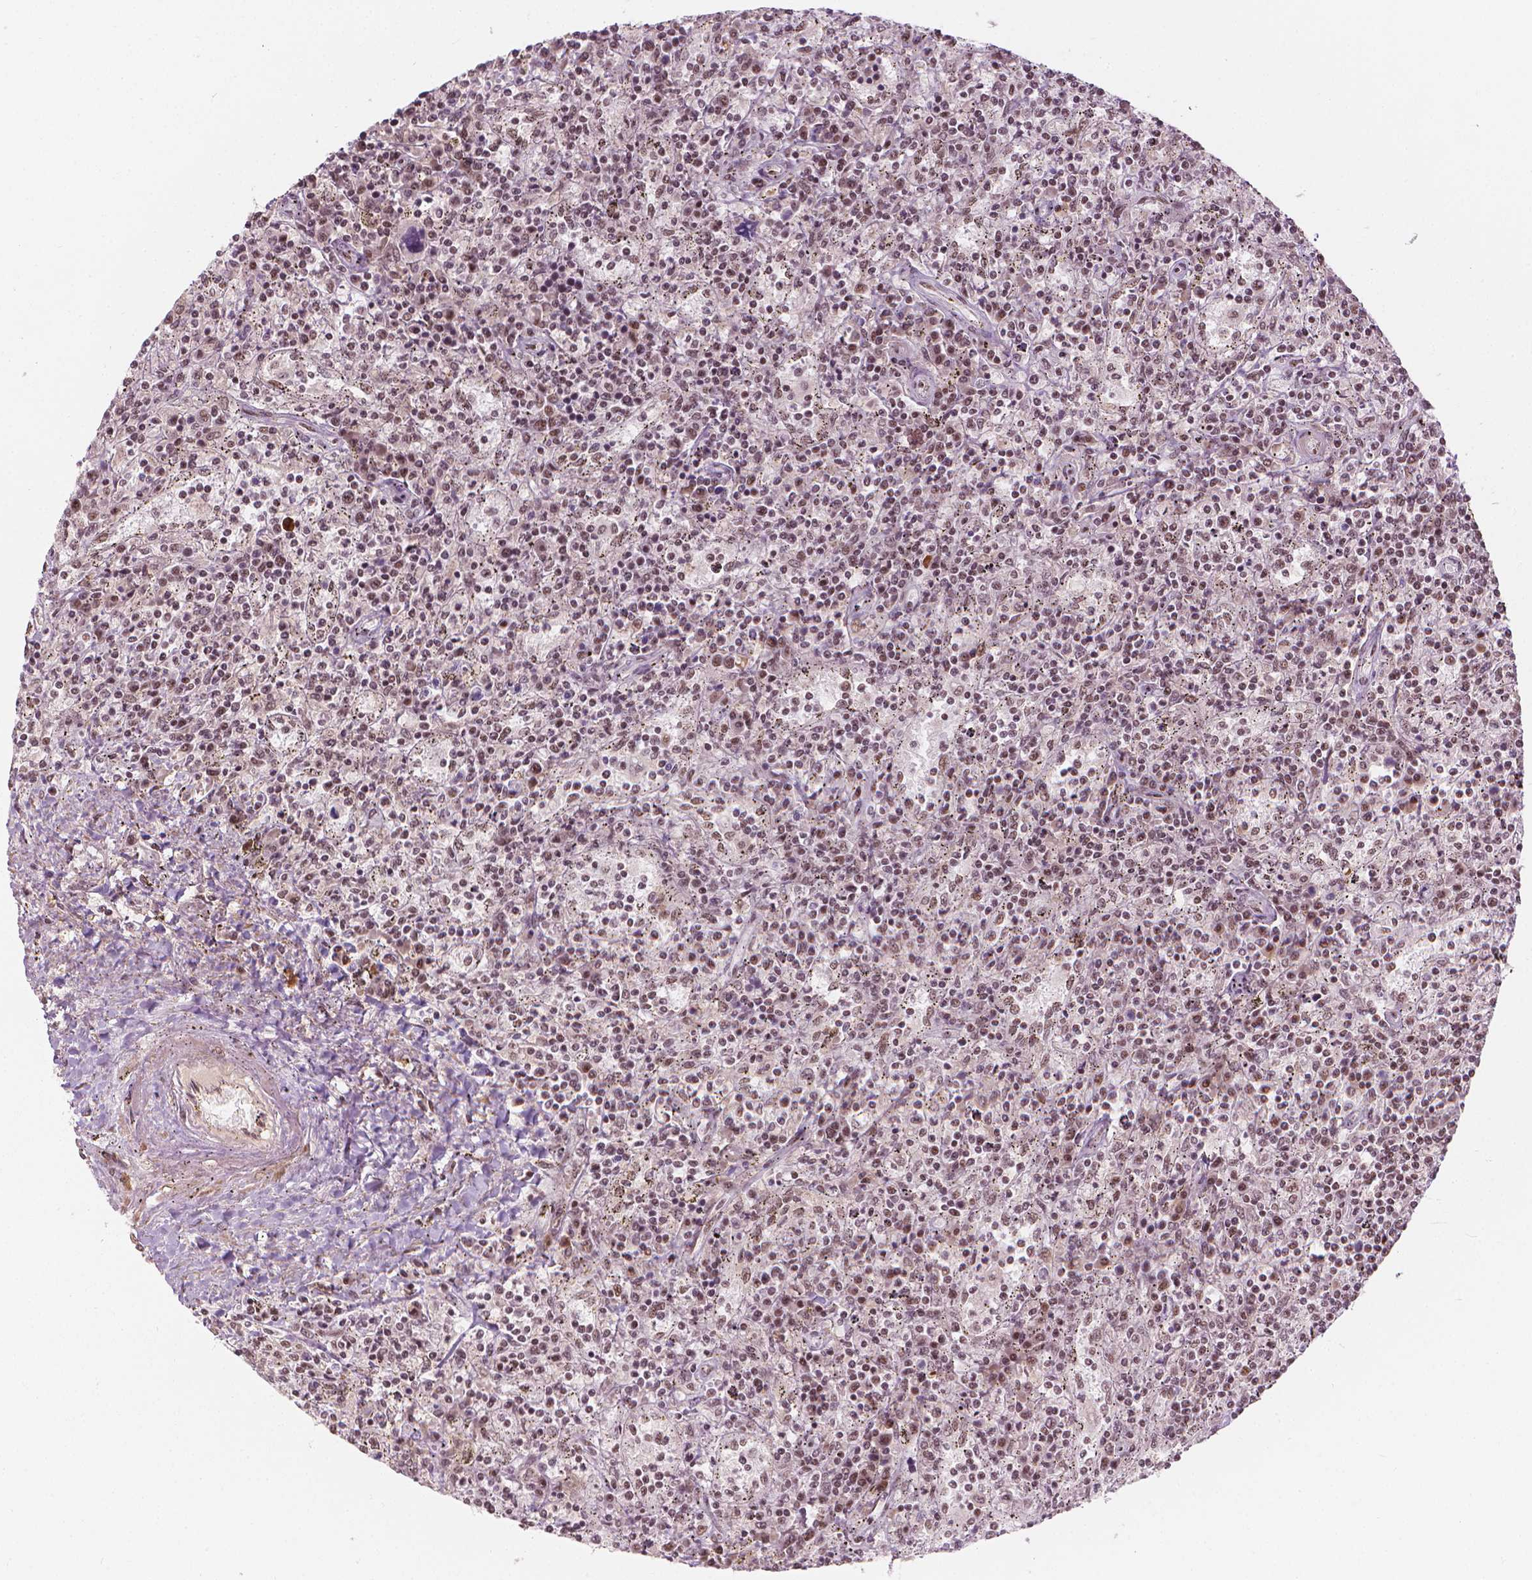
{"staining": {"intensity": "weak", "quantity": "25%-75%", "location": "nuclear"}, "tissue": "lymphoma", "cell_type": "Tumor cells", "image_type": "cancer", "snomed": [{"axis": "morphology", "description": "Malignant lymphoma, non-Hodgkin's type, Low grade"}, {"axis": "topography", "description": "Spleen"}], "caption": "Immunohistochemistry (IHC) histopathology image of human malignant lymphoma, non-Hodgkin's type (low-grade) stained for a protein (brown), which exhibits low levels of weak nuclear positivity in about 25%-75% of tumor cells.", "gene": "ELF2", "patient": {"sex": "male", "age": 62}}